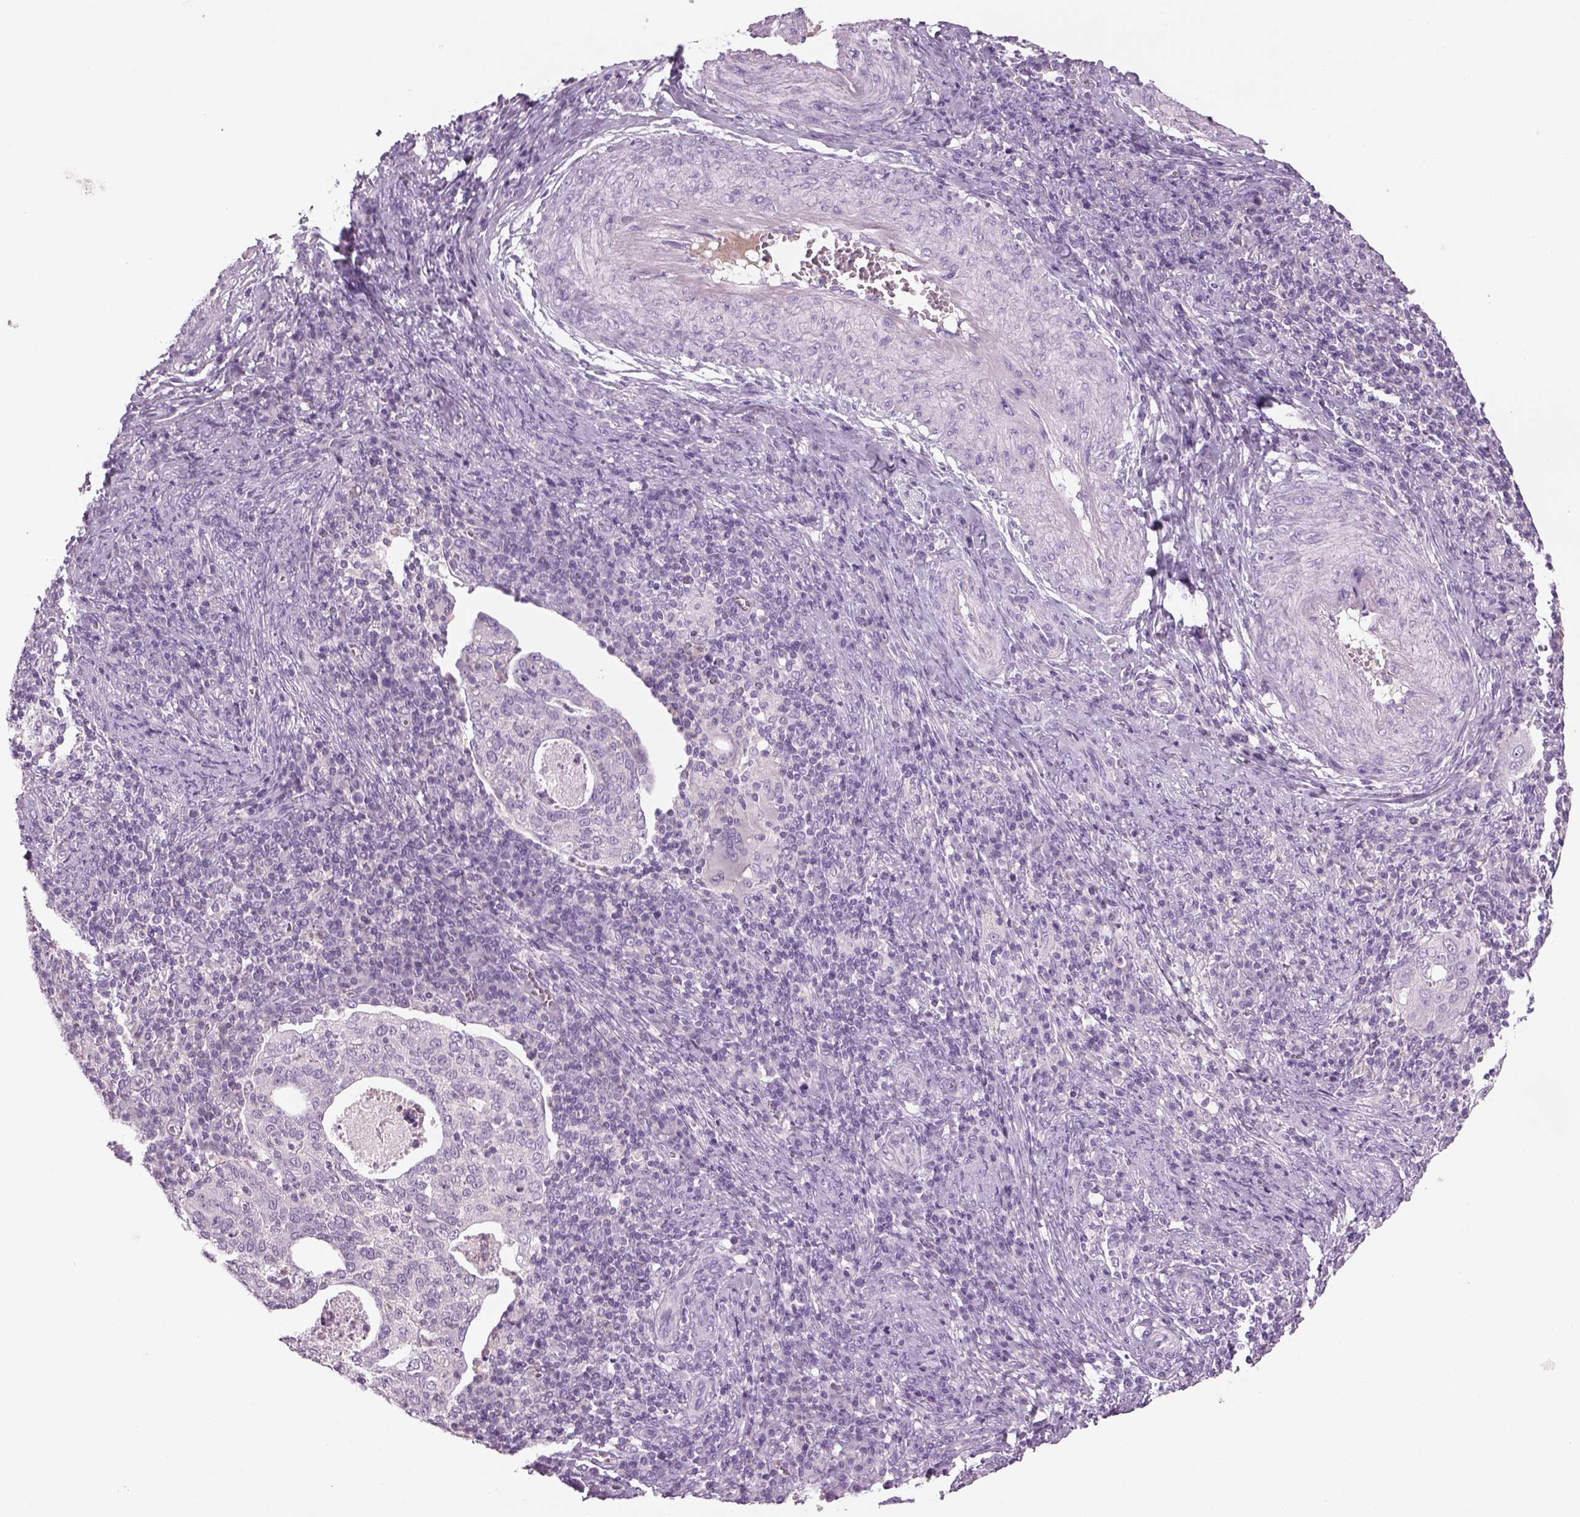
{"staining": {"intensity": "negative", "quantity": "none", "location": "none"}, "tissue": "cervical cancer", "cell_type": "Tumor cells", "image_type": "cancer", "snomed": [{"axis": "morphology", "description": "Squamous cell carcinoma, NOS"}, {"axis": "topography", "description": "Cervix"}], "caption": "This histopathology image is of squamous cell carcinoma (cervical) stained with immunohistochemistry (IHC) to label a protein in brown with the nuclei are counter-stained blue. There is no staining in tumor cells.", "gene": "MDH1B", "patient": {"sex": "female", "age": 39}}